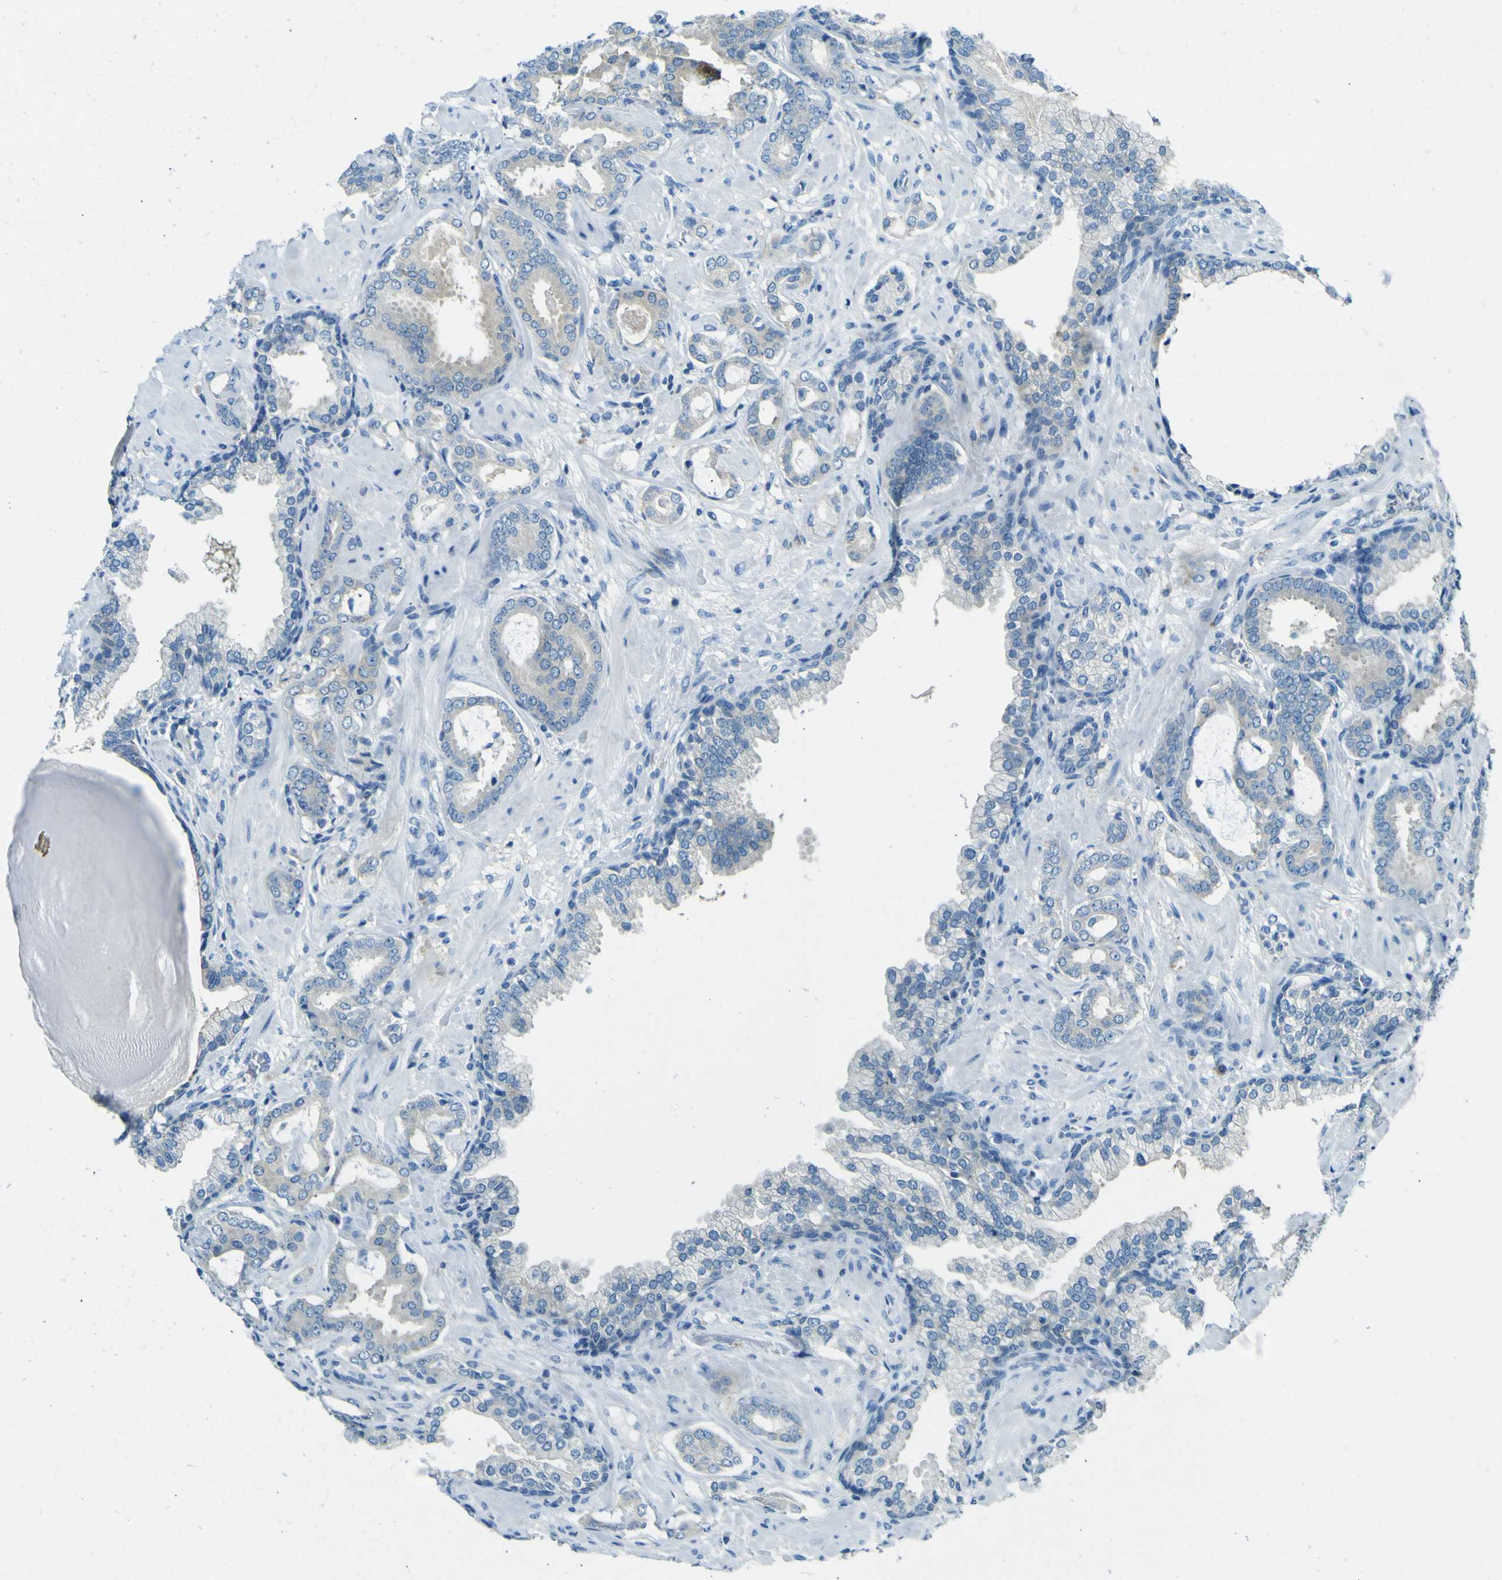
{"staining": {"intensity": "negative", "quantity": "none", "location": "none"}, "tissue": "prostate cancer", "cell_type": "Tumor cells", "image_type": "cancer", "snomed": [{"axis": "morphology", "description": "Adenocarcinoma, Low grade"}, {"axis": "topography", "description": "Prostate"}], "caption": "This is an immunohistochemistry histopathology image of adenocarcinoma (low-grade) (prostate). There is no staining in tumor cells.", "gene": "SORCS1", "patient": {"sex": "male", "age": 53}}